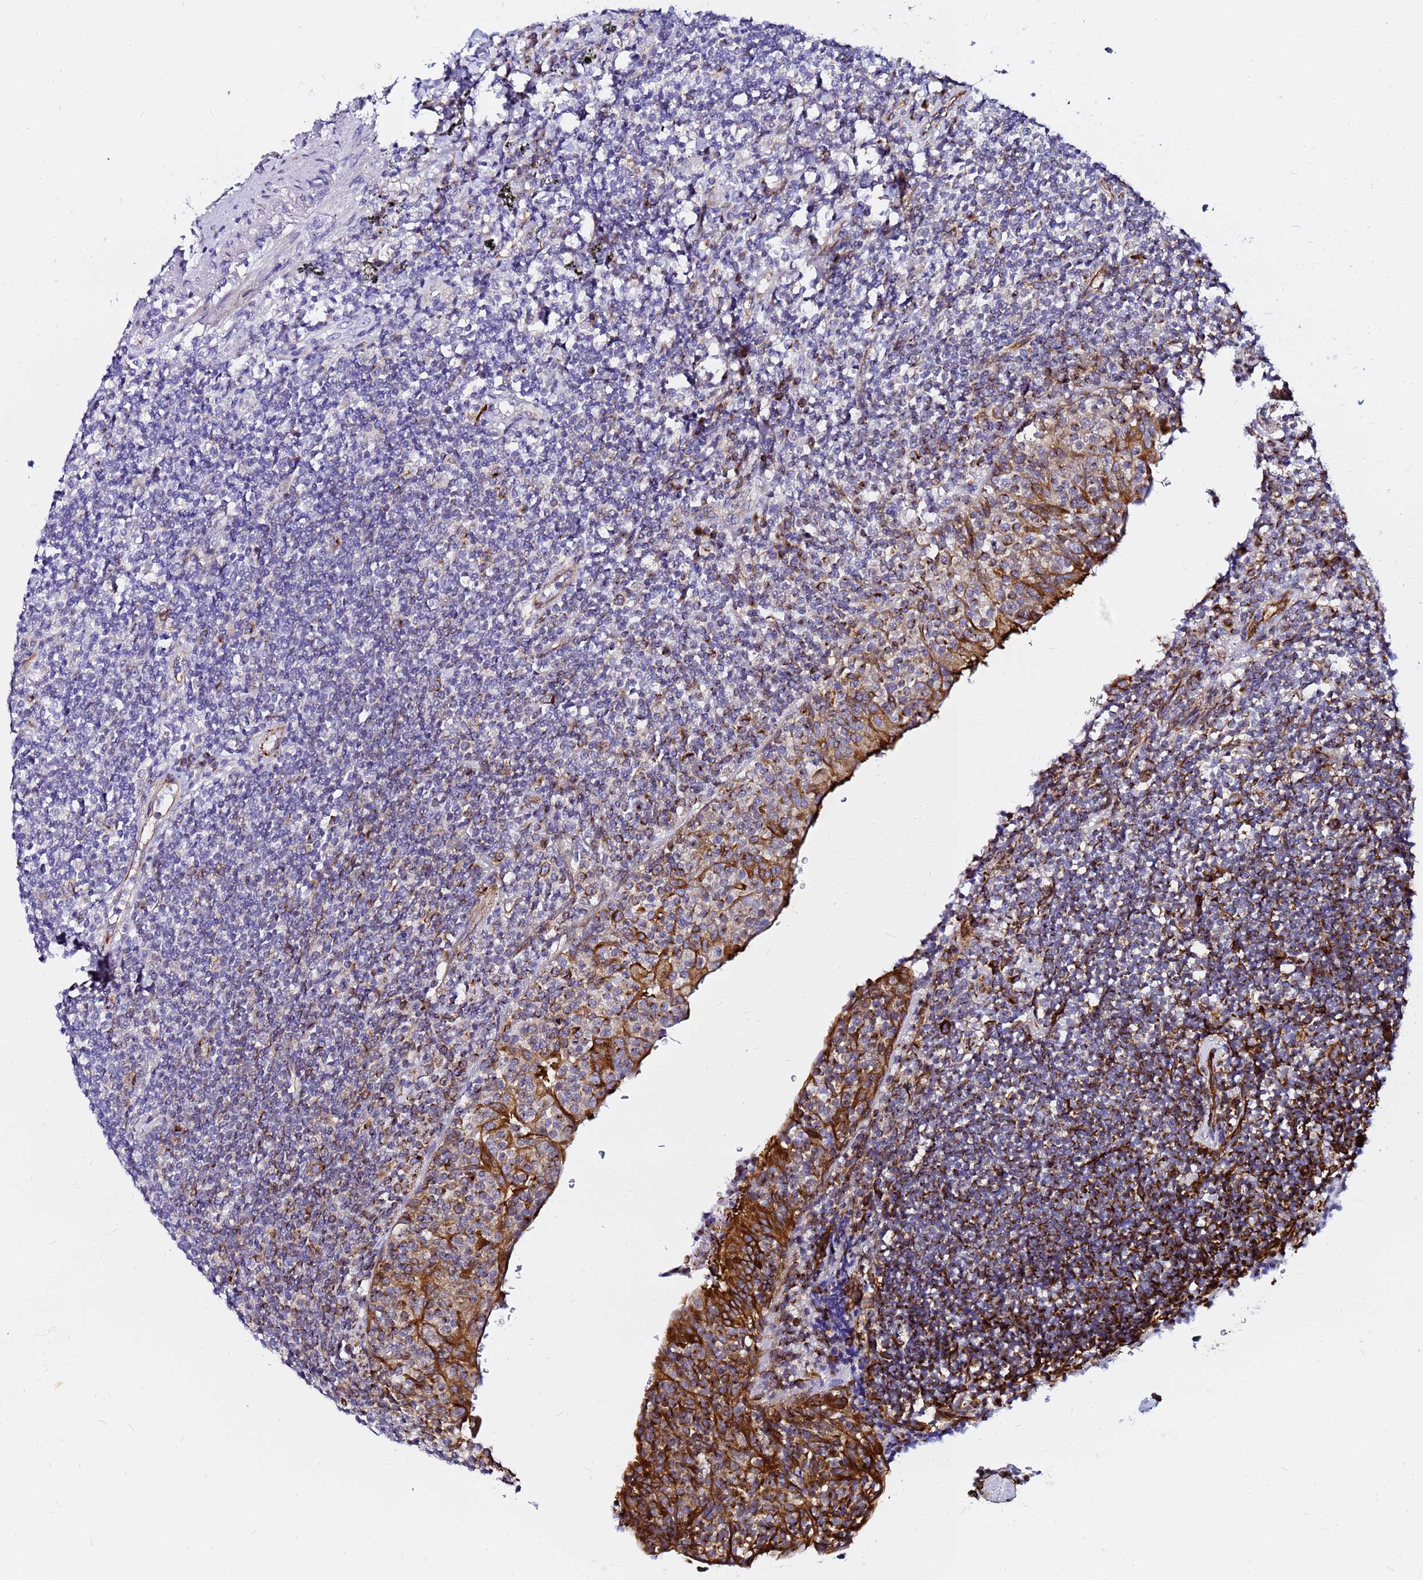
{"staining": {"intensity": "strong", "quantity": "<25%", "location": "cytoplasmic/membranous"}, "tissue": "lymphoma", "cell_type": "Tumor cells", "image_type": "cancer", "snomed": [{"axis": "morphology", "description": "Malignant lymphoma, non-Hodgkin's type, Low grade"}, {"axis": "topography", "description": "Lung"}], "caption": "Strong cytoplasmic/membranous protein expression is appreciated in about <25% of tumor cells in malignant lymphoma, non-Hodgkin's type (low-grade). Nuclei are stained in blue.", "gene": "TUBA8", "patient": {"sex": "female", "age": 71}}